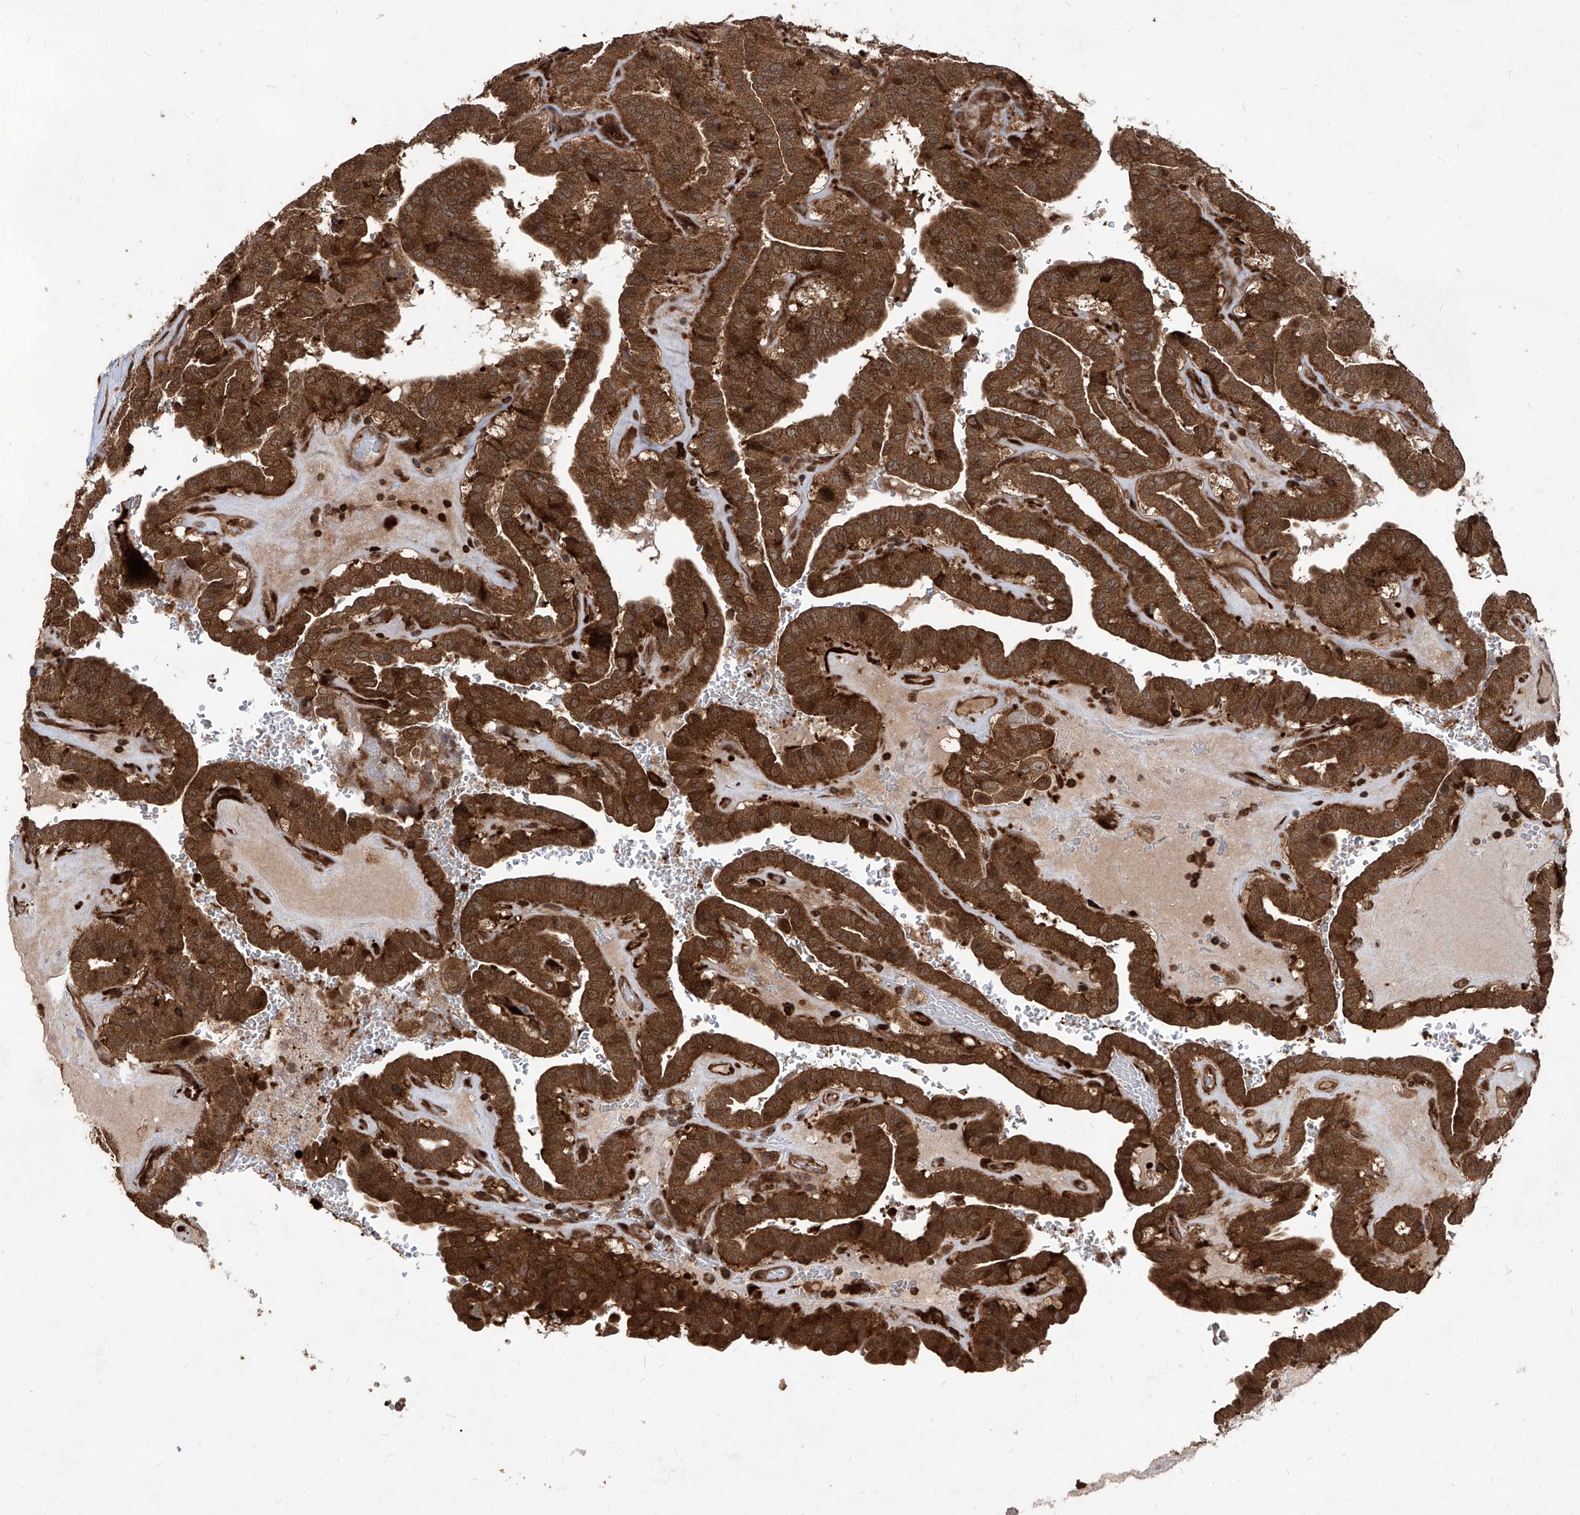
{"staining": {"intensity": "strong", "quantity": ">75%", "location": "cytoplasmic/membranous"}, "tissue": "thyroid cancer", "cell_type": "Tumor cells", "image_type": "cancer", "snomed": [{"axis": "morphology", "description": "Papillary adenocarcinoma, NOS"}, {"axis": "topography", "description": "Thyroid gland"}], "caption": "Immunohistochemical staining of thyroid cancer (papillary adenocarcinoma) demonstrates strong cytoplasmic/membranous protein staining in approximately >75% of tumor cells.", "gene": "MAGED2", "patient": {"sex": "male", "age": 77}}